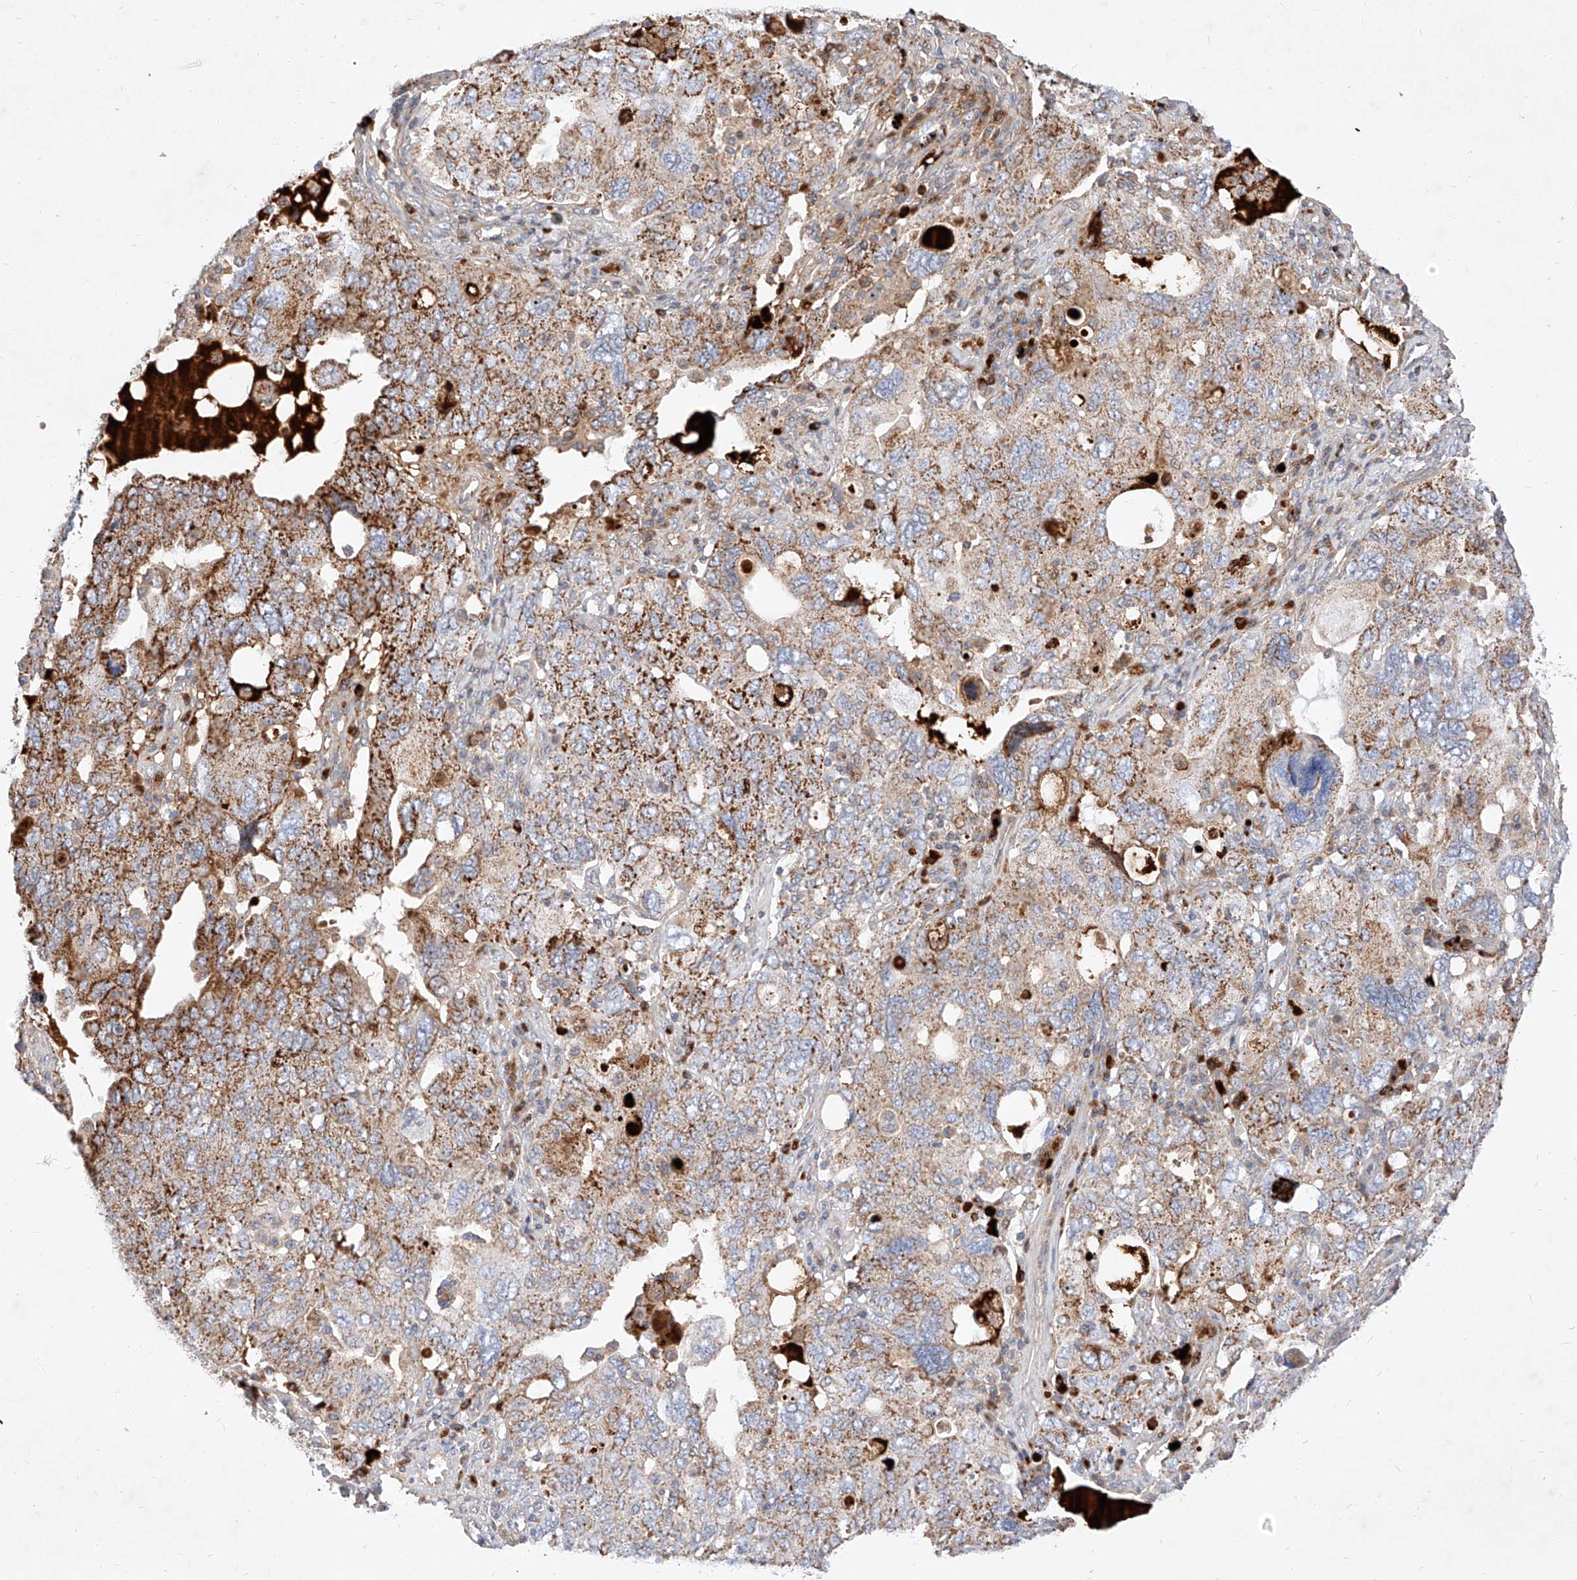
{"staining": {"intensity": "strong", "quantity": "25%-75%", "location": "cytoplasmic/membranous"}, "tissue": "ovarian cancer", "cell_type": "Tumor cells", "image_type": "cancer", "snomed": [{"axis": "morphology", "description": "Carcinoma, endometroid"}, {"axis": "topography", "description": "Ovary"}], "caption": "Ovarian cancer stained with a protein marker exhibits strong staining in tumor cells.", "gene": "OSGEPL1", "patient": {"sex": "female", "age": 62}}